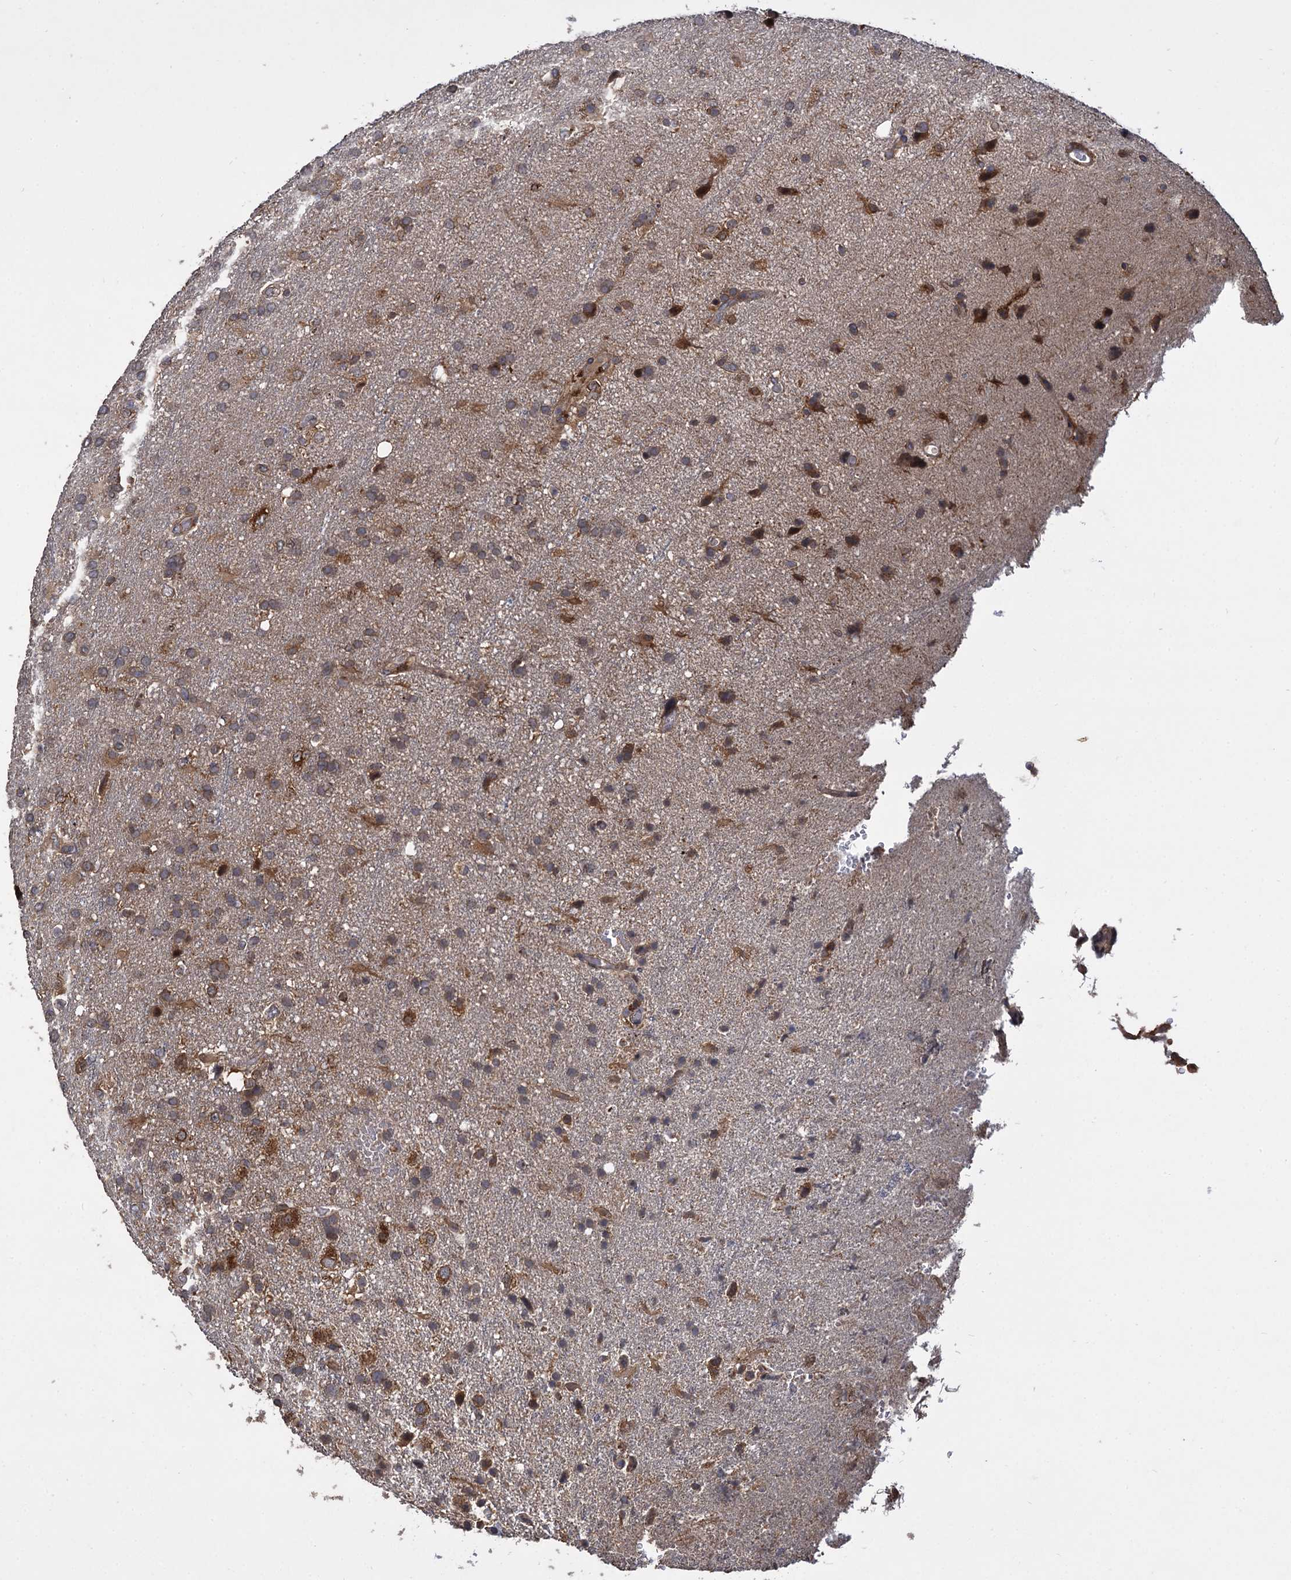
{"staining": {"intensity": "moderate", "quantity": ">75%", "location": "cytoplasmic/membranous"}, "tissue": "glioma", "cell_type": "Tumor cells", "image_type": "cancer", "snomed": [{"axis": "morphology", "description": "Glioma, malignant, High grade"}, {"axis": "topography", "description": "Brain"}], "caption": "High-grade glioma (malignant) was stained to show a protein in brown. There is medium levels of moderate cytoplasmic/membranous expression in approximately >75% of tumor cells. Nuclei are stained in blue.", "gene": "INPPL1", "patient": {"sex": "male", "age": 61}}